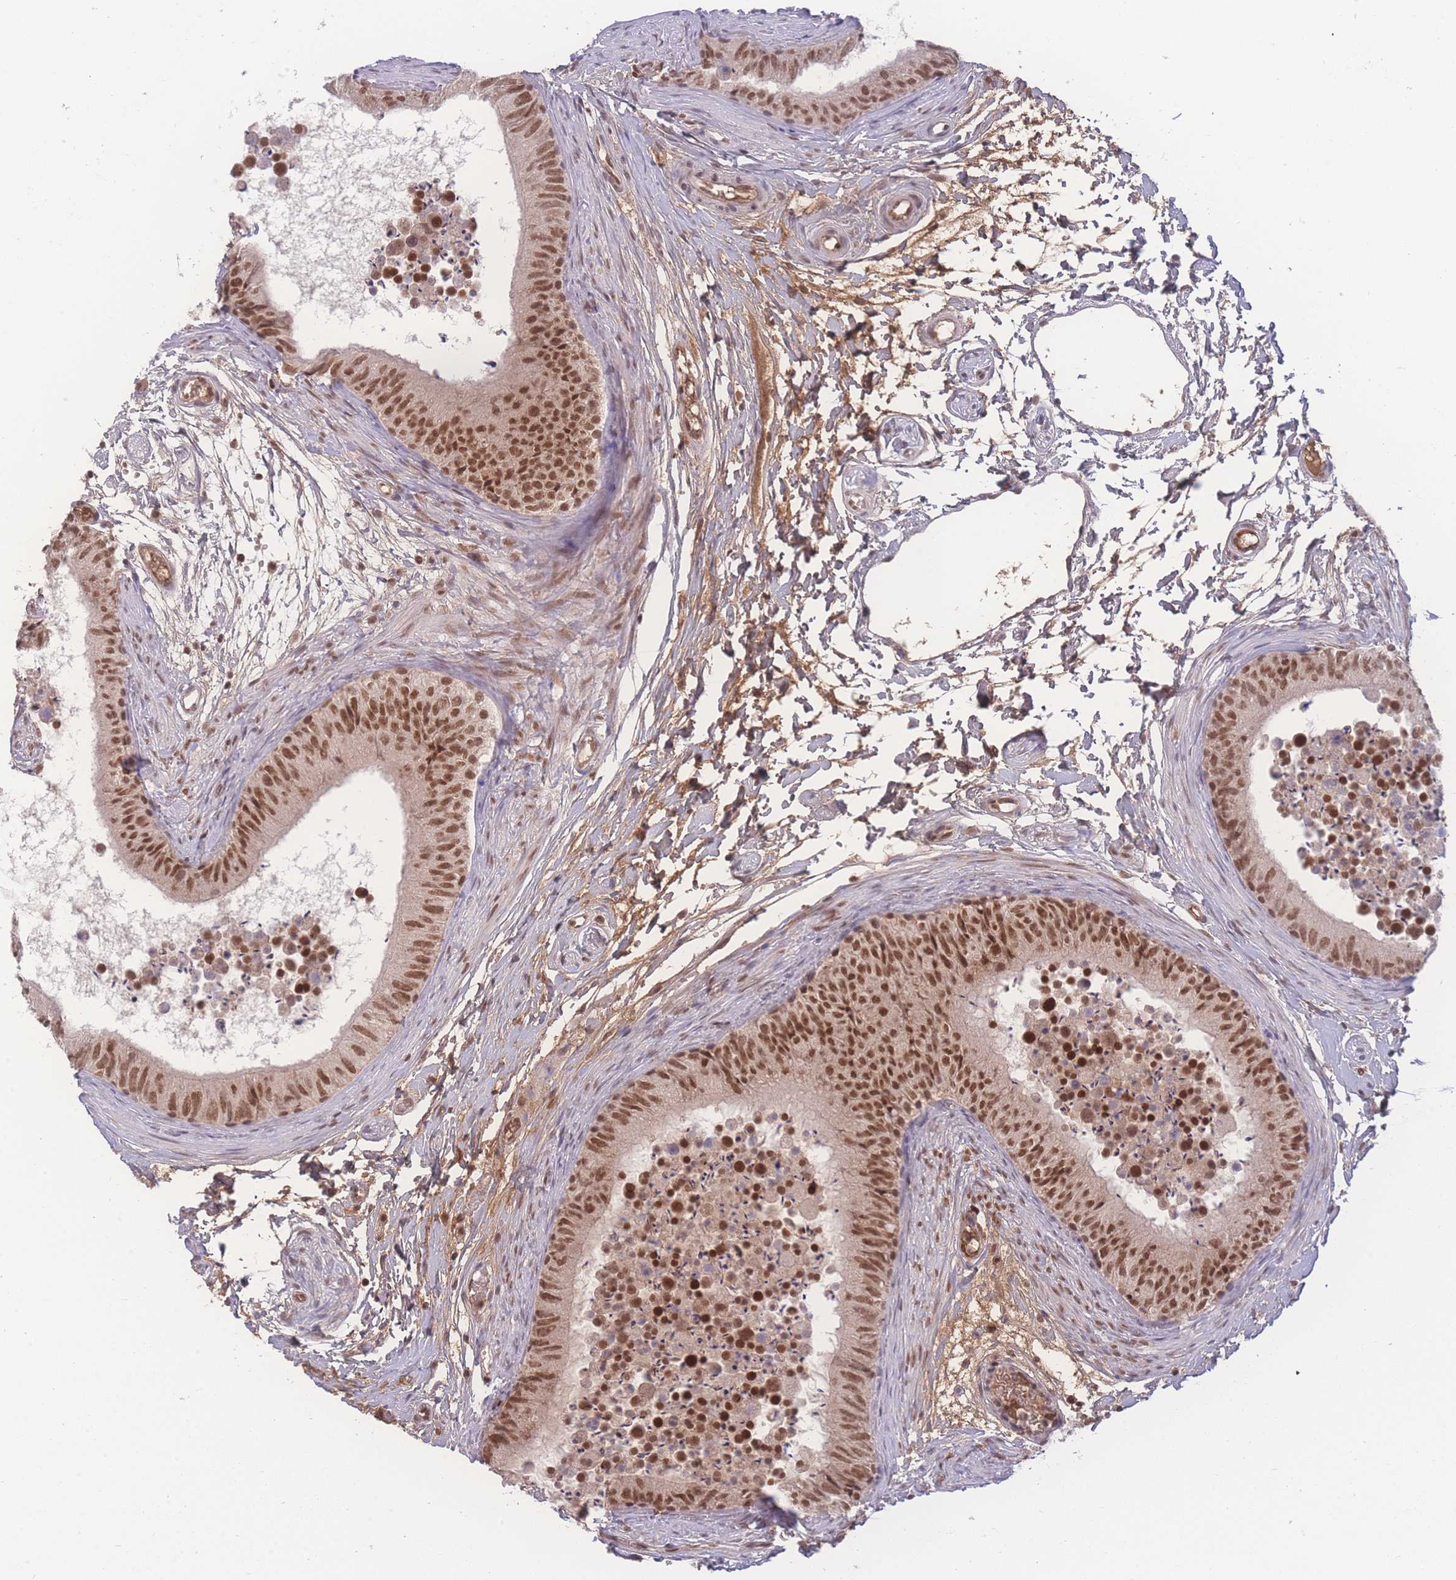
{"staining": {"intensity": "moderate", "quantity": ">75%", "location": "nuclear"}, "tissue": "epididymis", "cell_type": "Glandular cells", "image_type": "normal", "snomed": [{"axis": "morphology", "description": "Normal tissue, NOS"}, {"axis": "topography", "description": "Epididymis"}], "caption": "A medium amount of moderate nuclear positivity is seen in about >75% of glandular cells in unremarkable epididymis. Using DAB (3,3'-diaminobenzidine) (brown) and hematoxylin (blue) stains, captured at high magnification using brightfield microscopy.", "gene": "RAVER1", "patient": {"sex": "male", "age": 15}}